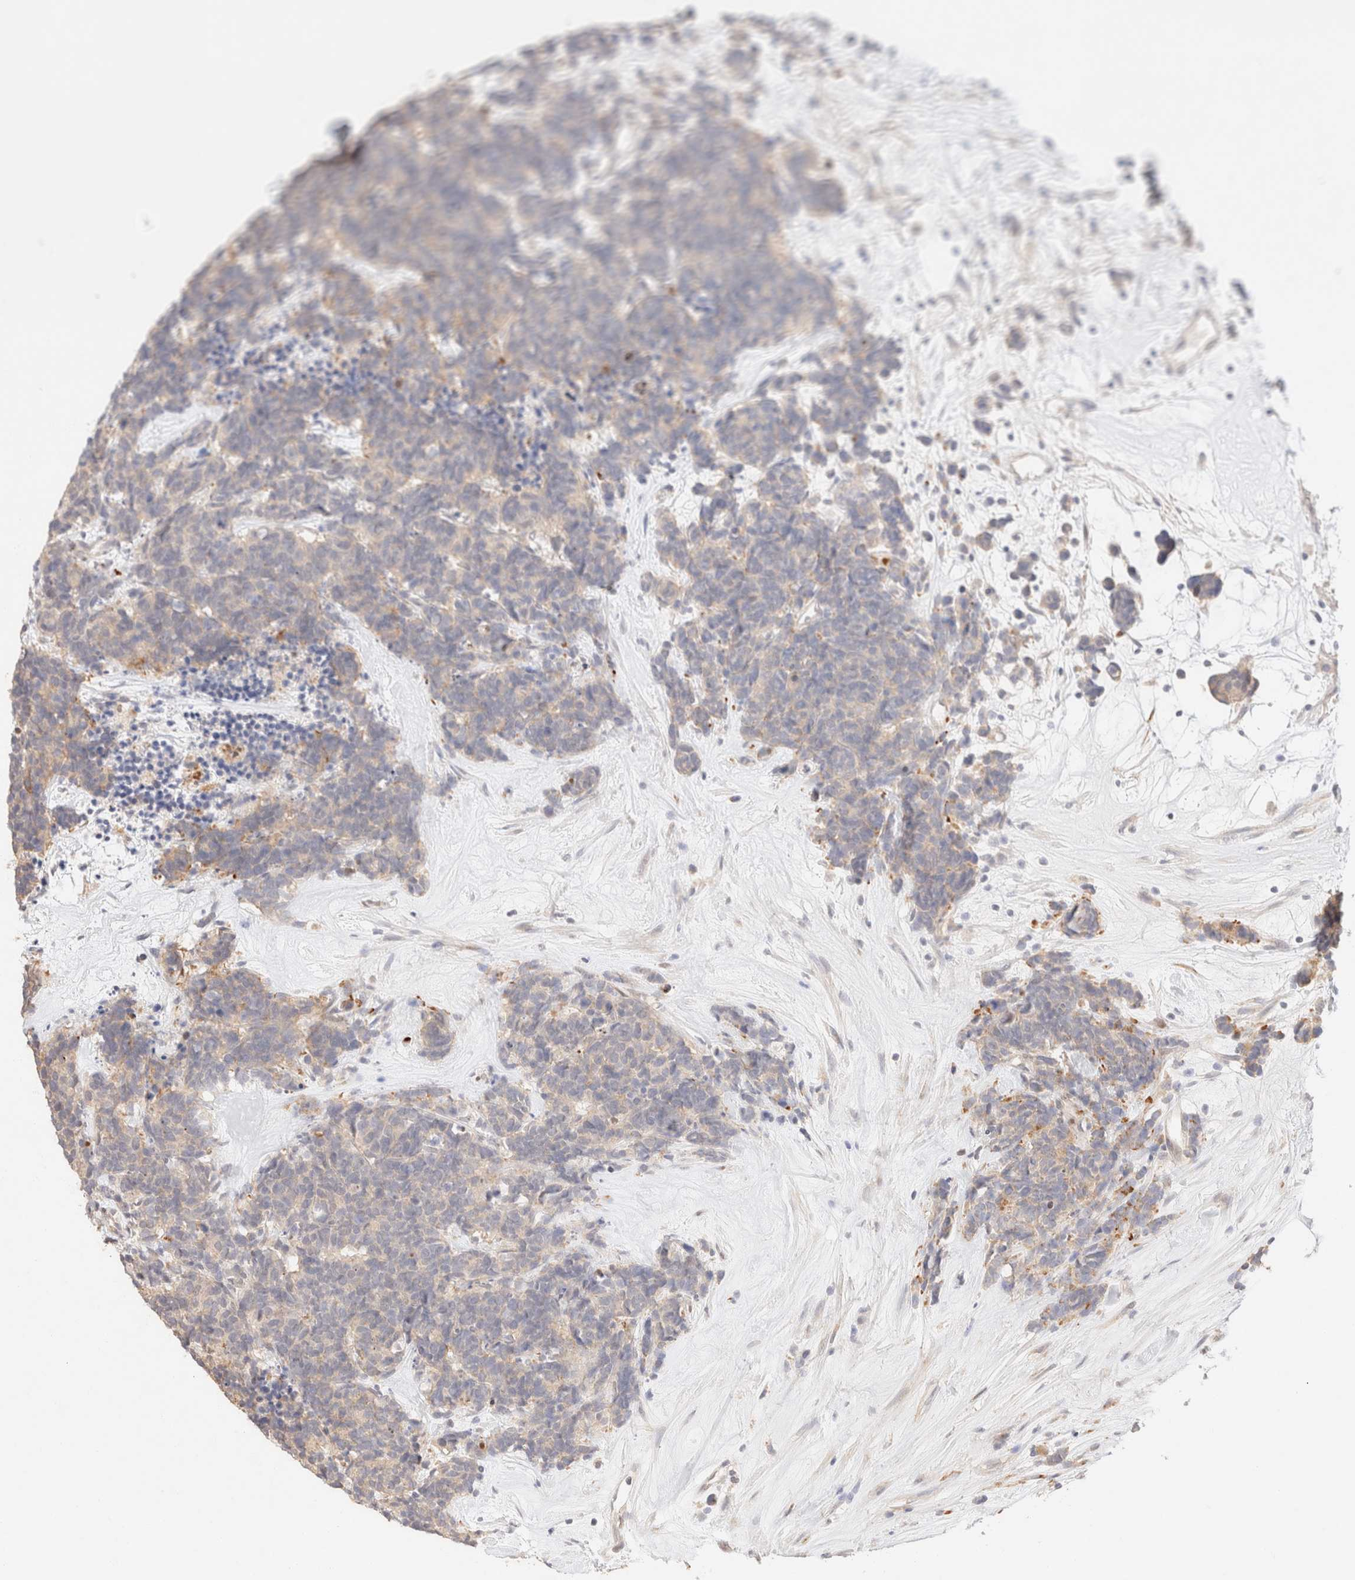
{"staining": {"intensity": "weak", "quantity": "<25%", "location": "cytoplasmic/membranous"}, "tissue": "carcinoid", "cell_type": "Tumor cells", "image_type": "cancer", "snomed": [{"axis": "morphology", "description": "Carcinoma, NOS"}, {"axis": "morphology", "description": "Carcinoid, malignant, NOS"}, {"axis": "topography", "description": "Urinary bladder"}], "caption": "Tumor cells are negative for brown protein staining in carcinoma.", "gene": "SNTB1", "patient": {"sex": "male", "age": 57}}